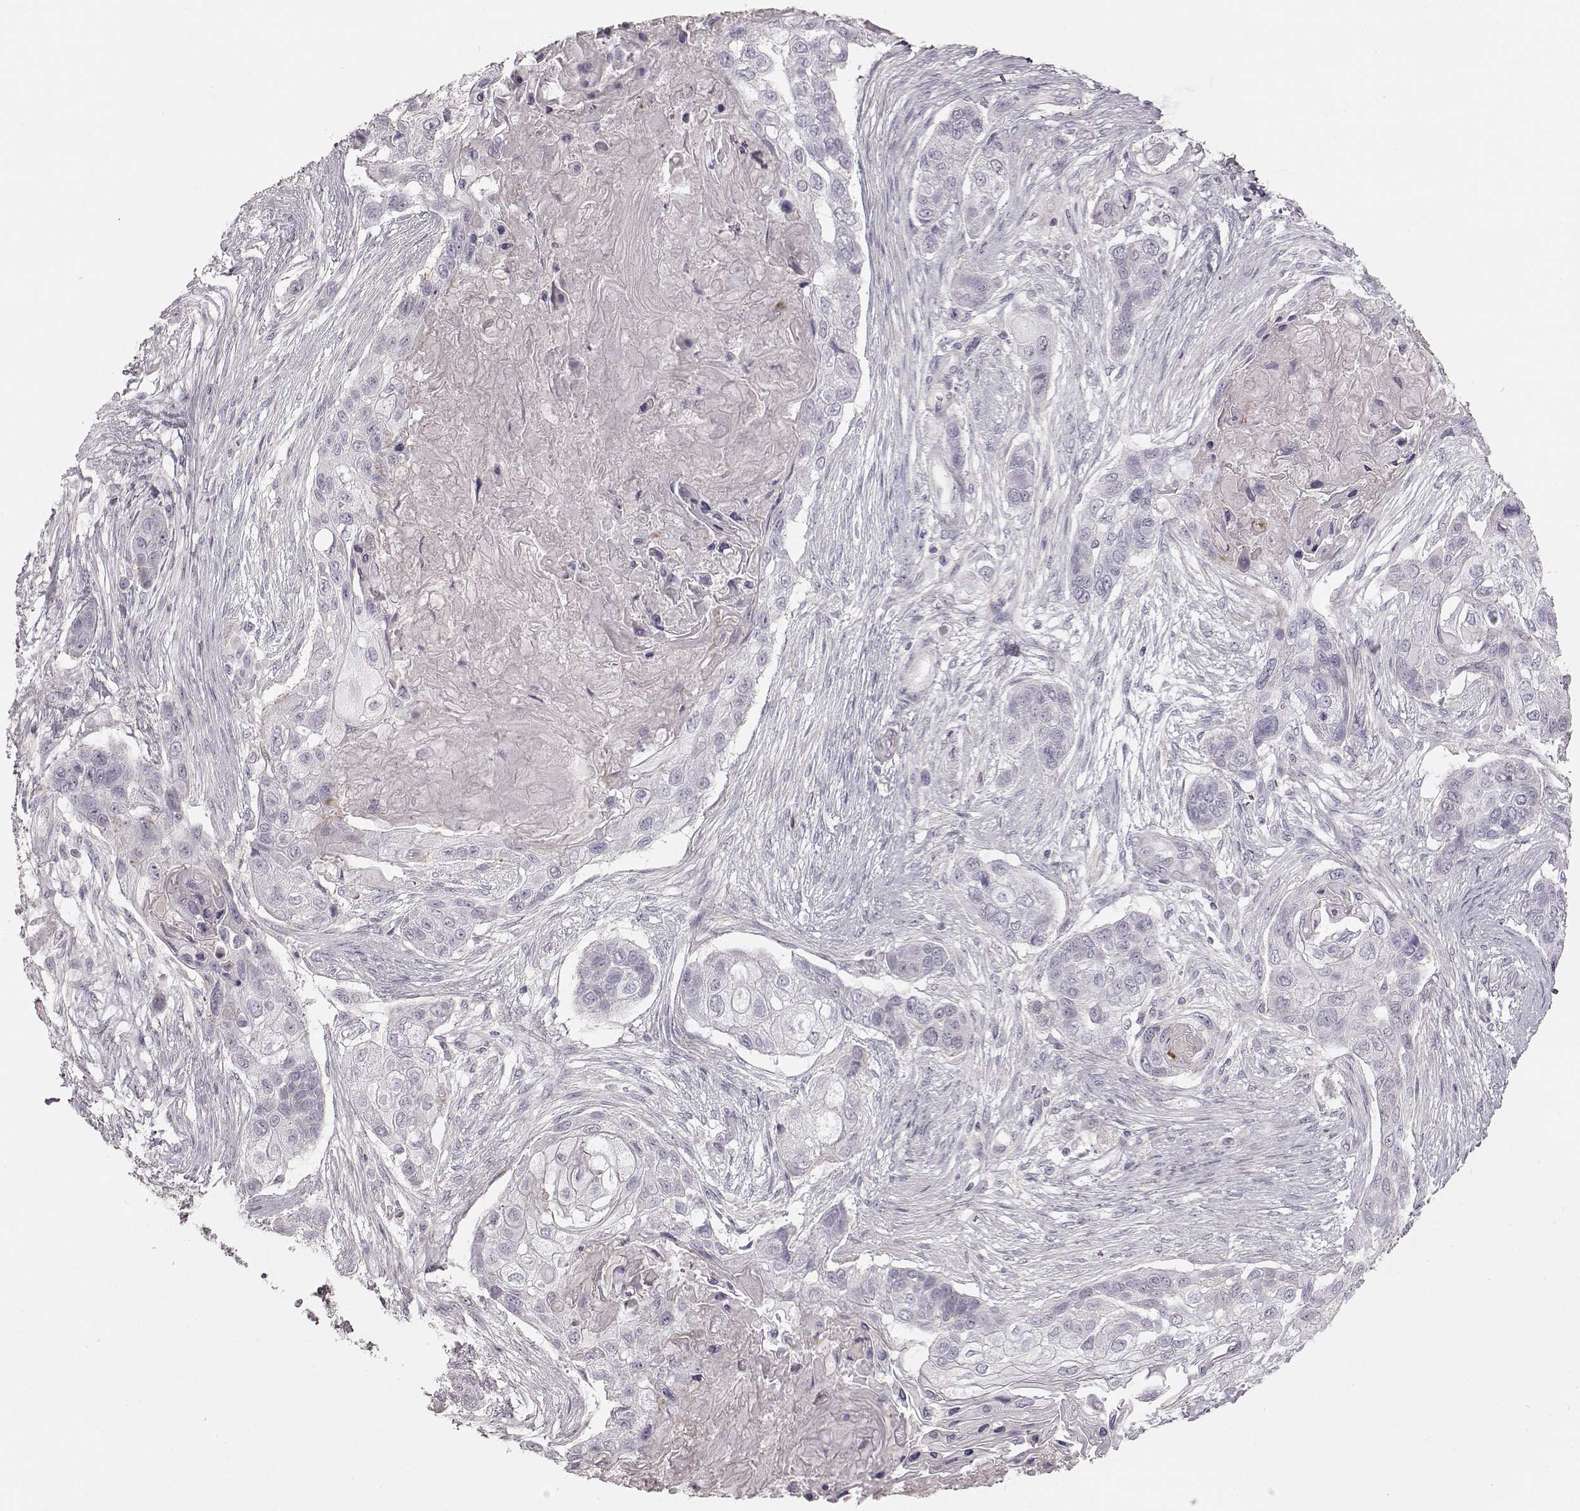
{"staining": {"intensity": "negative", "quantity": "none", "location": "none"}, "tissue": "lung cancer", "cell_type": "Tumor cells", "image_type": "cancer", "snomed": [{"axis": "morphology", "description": "Squamous cell carcinoma, NOS"}, {"axis": "topography", "description": "Lung"}], "caption": "This is an IHC image of human lung cancer (squamous cell carcinoma). There is no positivity in tumor cells.", "gene": "PRLHR", "patient": {"sex": "male", "age": 69}}